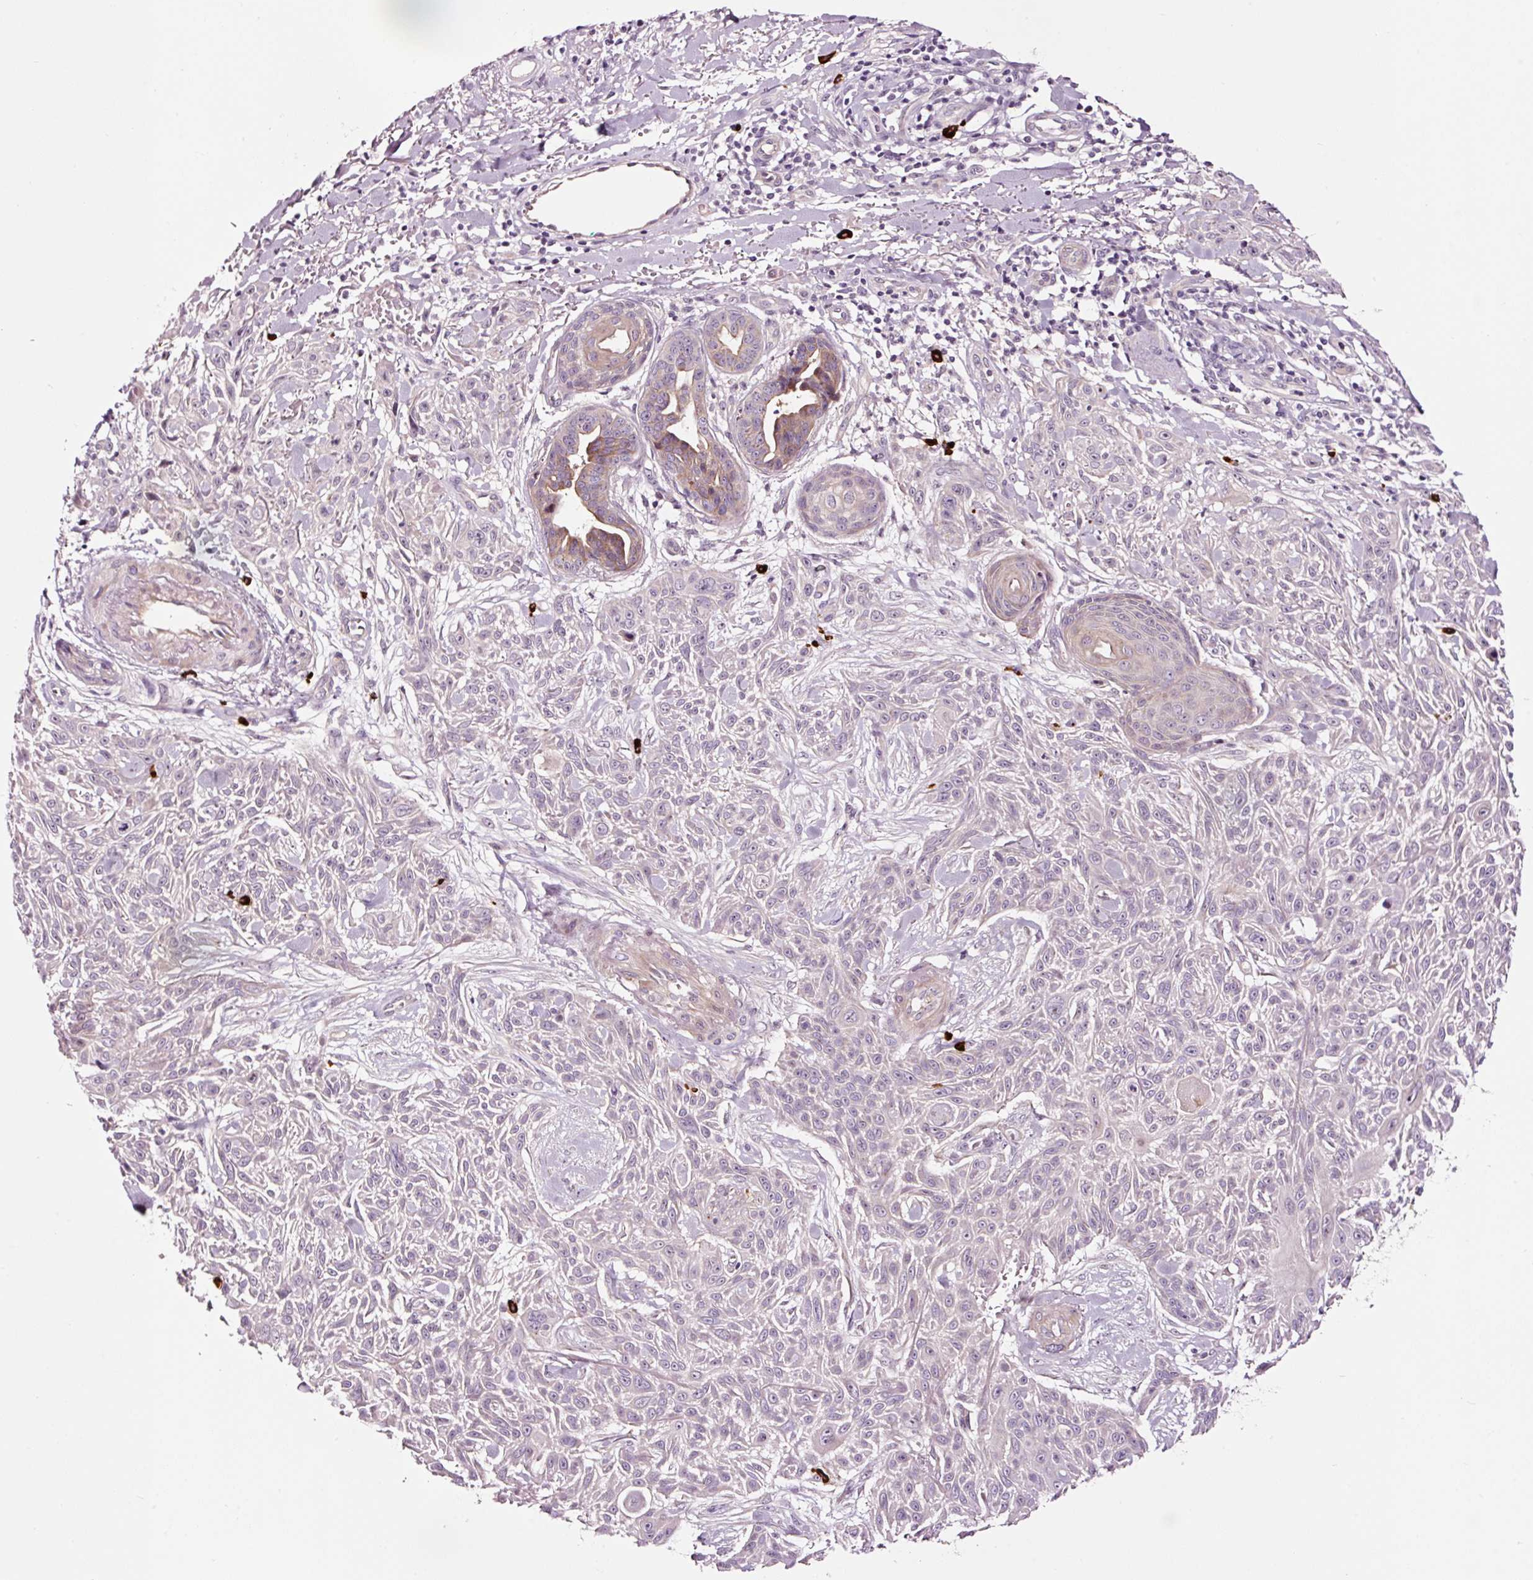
{"staining": {"intensity": "weak", "quantity": "<25%", "location": "cytoplasmic/membranous"}, "tissue": "skin cancer", "cell_type": "Tumor cells", "image_type": "cancer", "snomed": [{"axis": "morphology", "description": "Squamous cell carcinoma, NOS"}, {"axis": "topography", "description": "Skin"}], "caption": "Skin cancer (squamous cell carcinoma) was stained to show a protein in brown. There is no significant expression in tumor cells. (Brightfield microscopy of DAB (3,3'-diaminobenzidine) IHC at high magnification).", "gene": "UTP14A", "patient": {"sex": "male", "age": 86}}